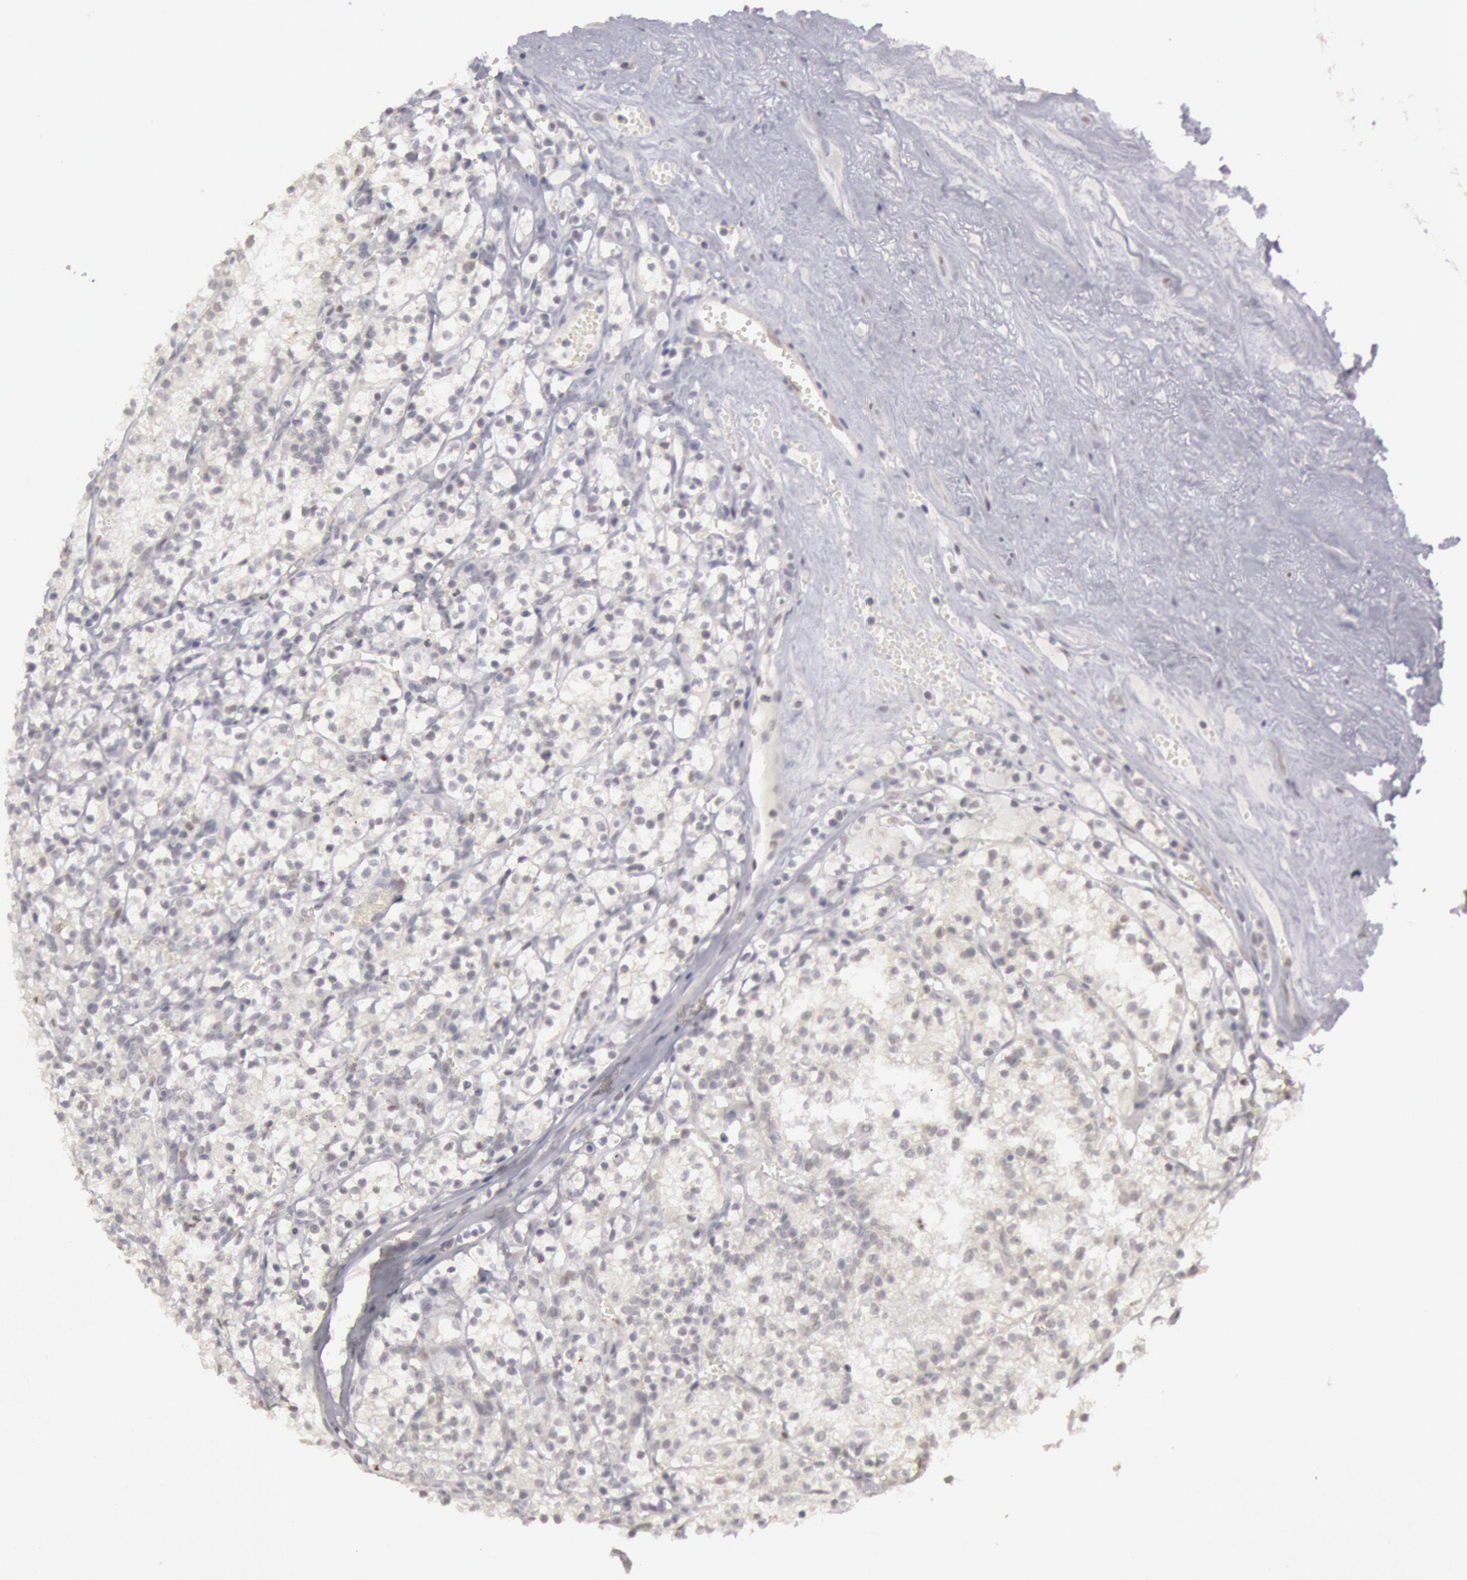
{"staining": {"intensity": "negative", "quantity": "none", "location": "none"}, "tissue": "renal cancer", "cell_type": "Tumor cells", "image_type": "cancer", "snomed": [{"axis": "morphology", "description": "Adenocarcinoma, NOS"}, {"axis": "topography", "description": "Kidney"}], "caption": "Immunohistochemical staining of renal adenocarcinoma displays no significant staining in tumor cells.", "gene": "RIMBP3C", "patient": {"sex": "male", "age": 61}}